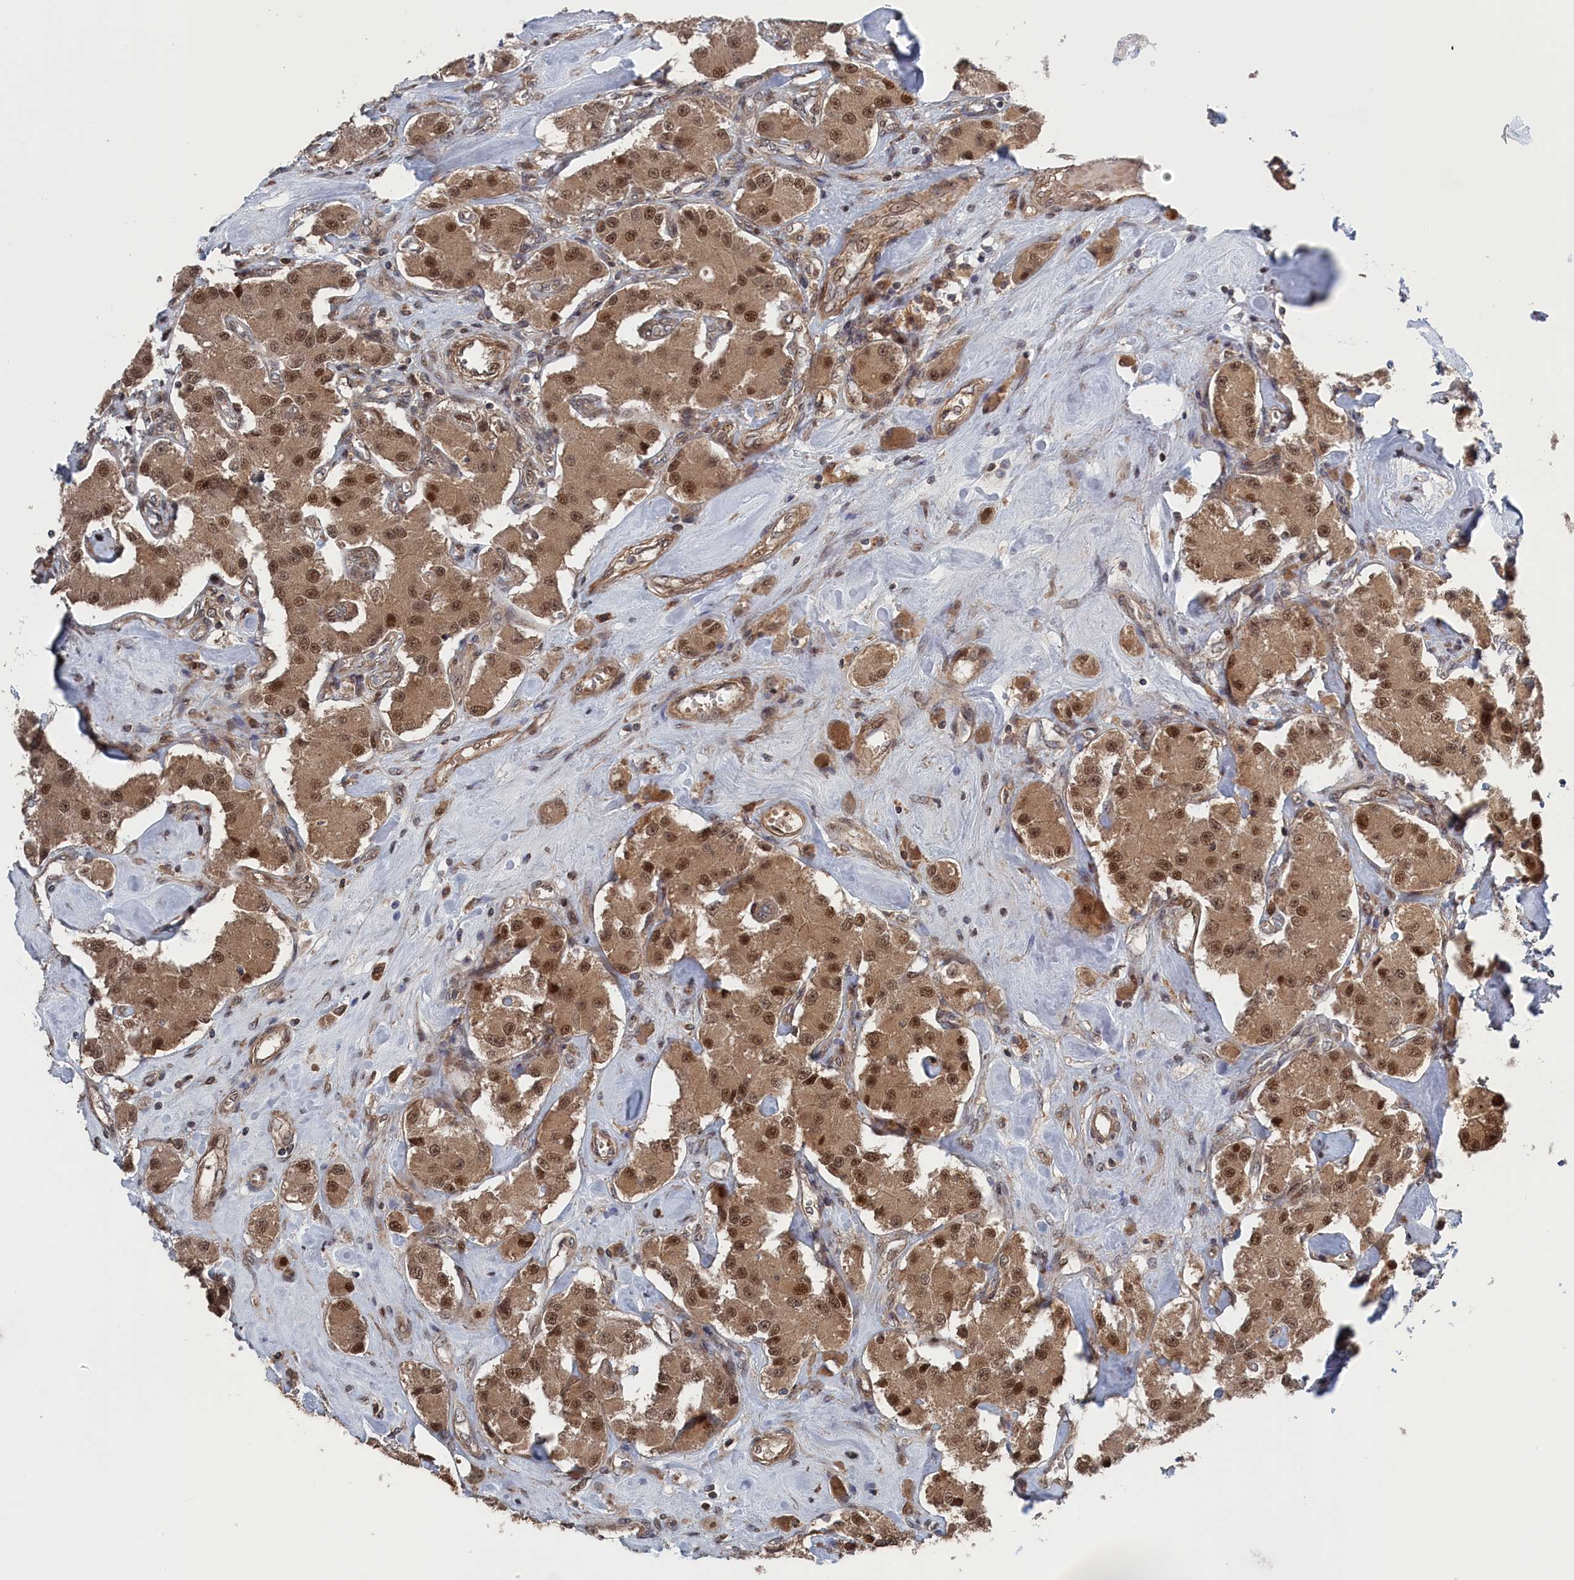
{"staining": {"intensity": "moderate", "quantity": ">75%", "location": "cytoplasmic/membranous,nuclear"}, "tissue": "carcinoid", "cell_type": "Tumor cells", "image_type": "cancer", "snomed": [{"axis": "morphology", "description": "Carcinoid, malignant, NOS"}, {"axis": "topography", "description": "Pancreas"}], "caption": "Human carcinoid stained for a protein (brown) reveals moderate cytoplasmic/membranous and nuclear positive staining in approximately >75% of tumor cells.", "gene": "ELOVL6", "patient": {"sex": "male", "age": 41}}